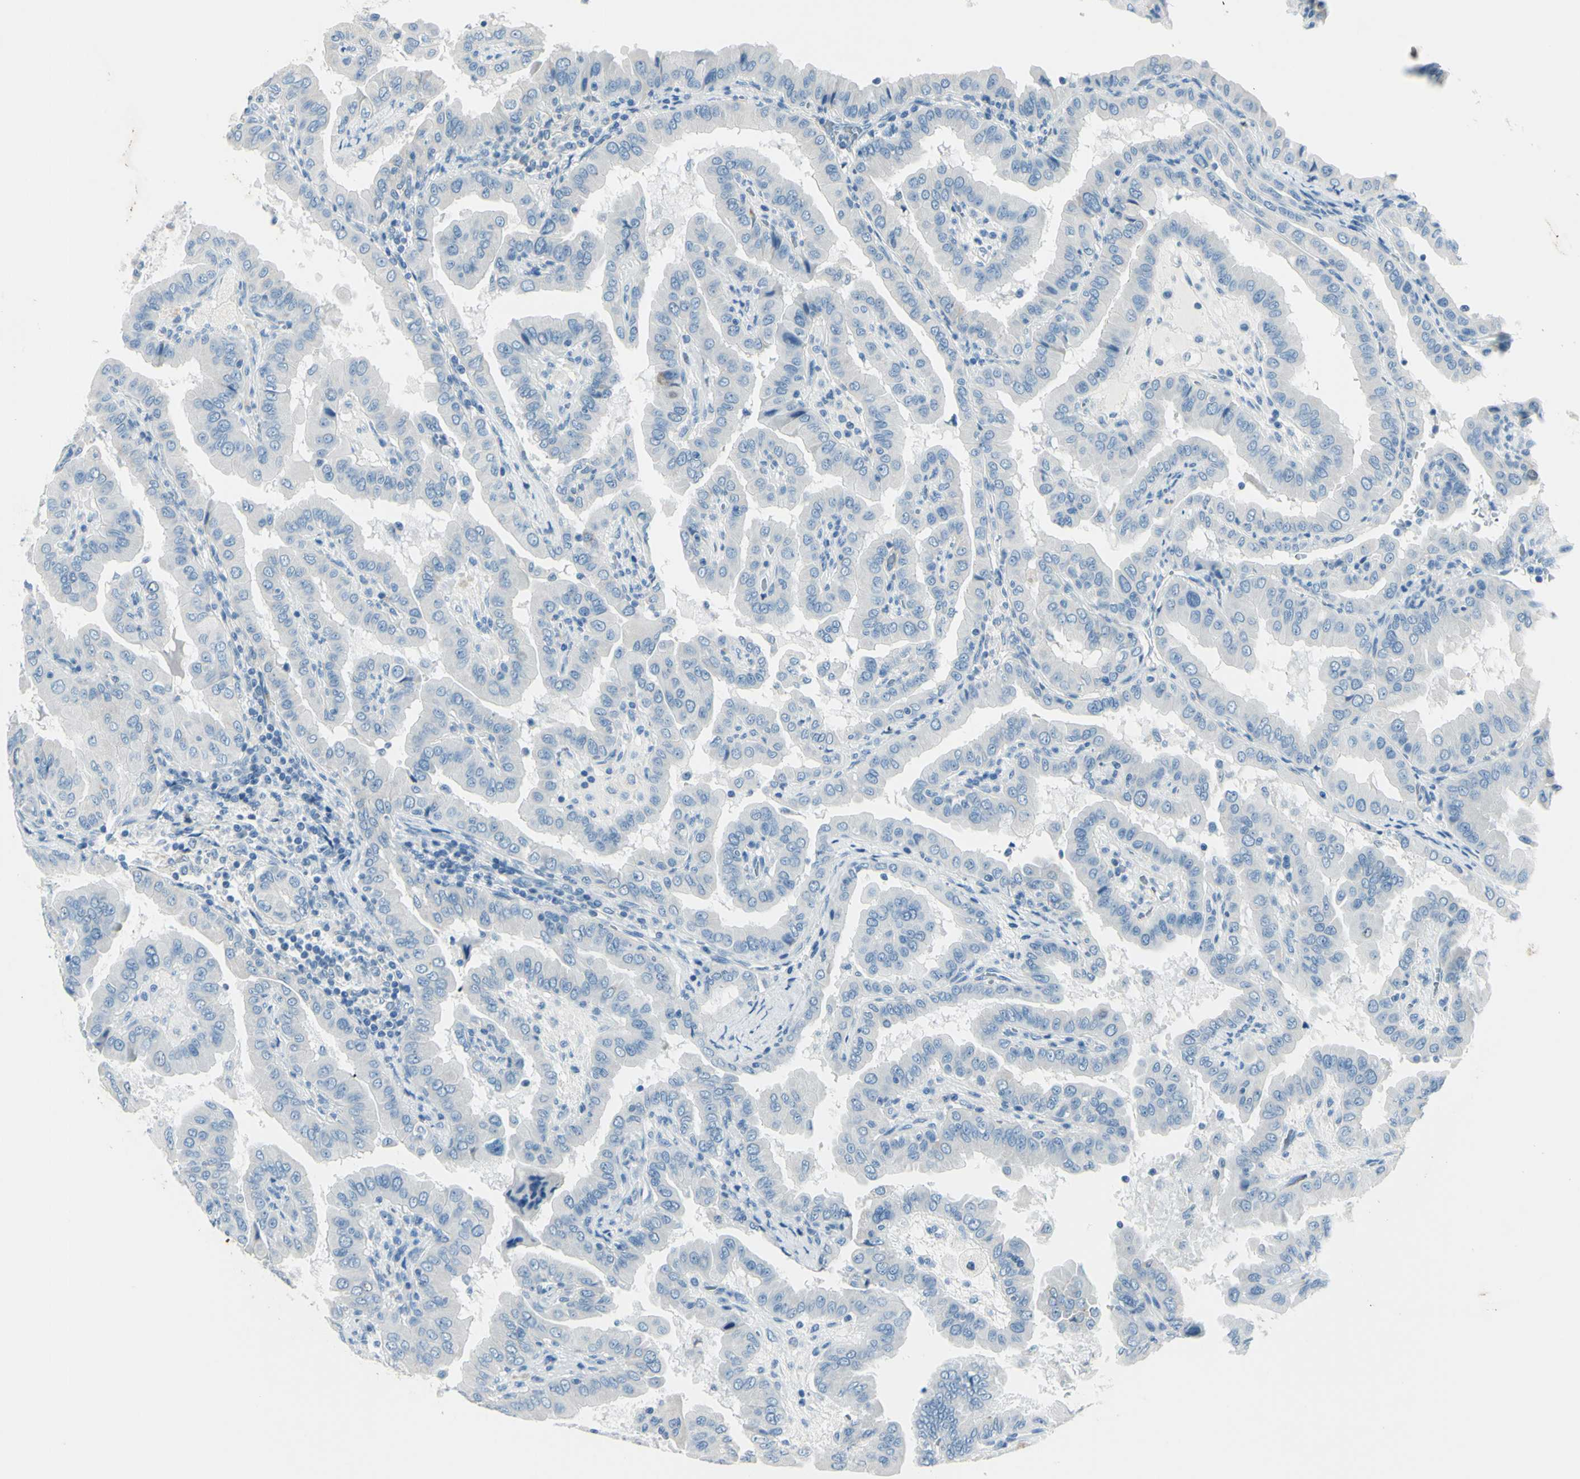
{"staining": {"intensity": "negative", "quantity": "none", "location": "none"}, "tissue": "thyroid cancer", "cell_type": "Tumor cells", "image_type": "cancer", "snomed": [{"axis": "morphology", "description": "Papillary adenocarcinoma, NOS"}, {"axis": "topography", "description": "Thyroid gland"}], "caption": "Immunohistochemistry (IHC) micrograph of thyroid cancer (papillary adenocarcinoma) stained for a protein (brown), which shows no expression in tumor cells. Nuclei are stained in blue.", "gene": "CDH15", "patient": {"sex": "male", "age": 33}}